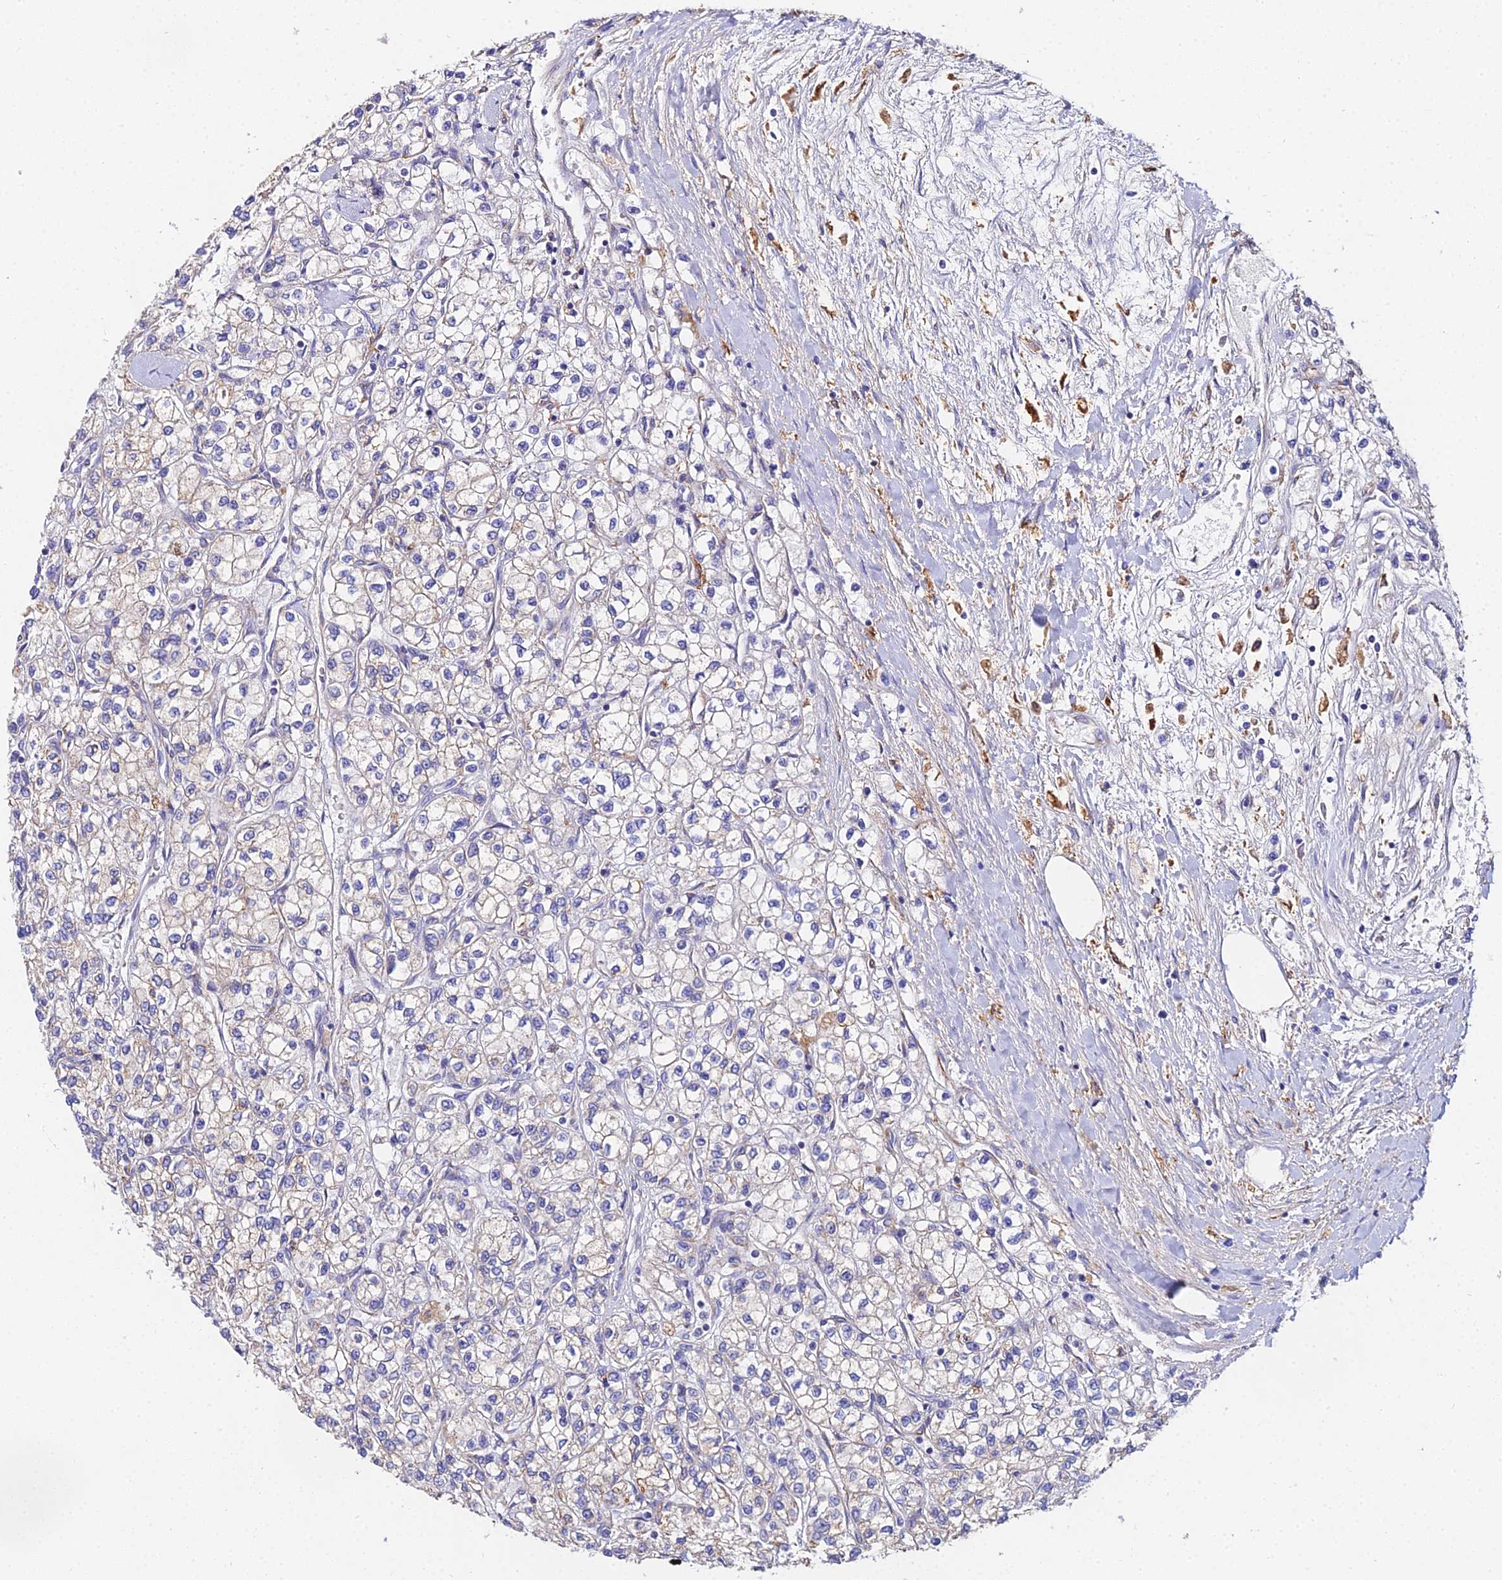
{"staining": {"intensity": "negative", "quantity": "none", "location": "none"}, "tissue": "renal cancer", "cell_type": "Tumor cells", "image_type": "cancer", "snomed": [{"axis": "morphology", "description": "Adenocarcinoma, NOS"}, {"axis": "topography", "description": "Kidney"}], "caption": "Image shows no significant protein expression in tumor cells of renal cancer (adenocarcinoma).", "gene": "PPP2R2C", "patient": {"sex": "male", "age": 80}}